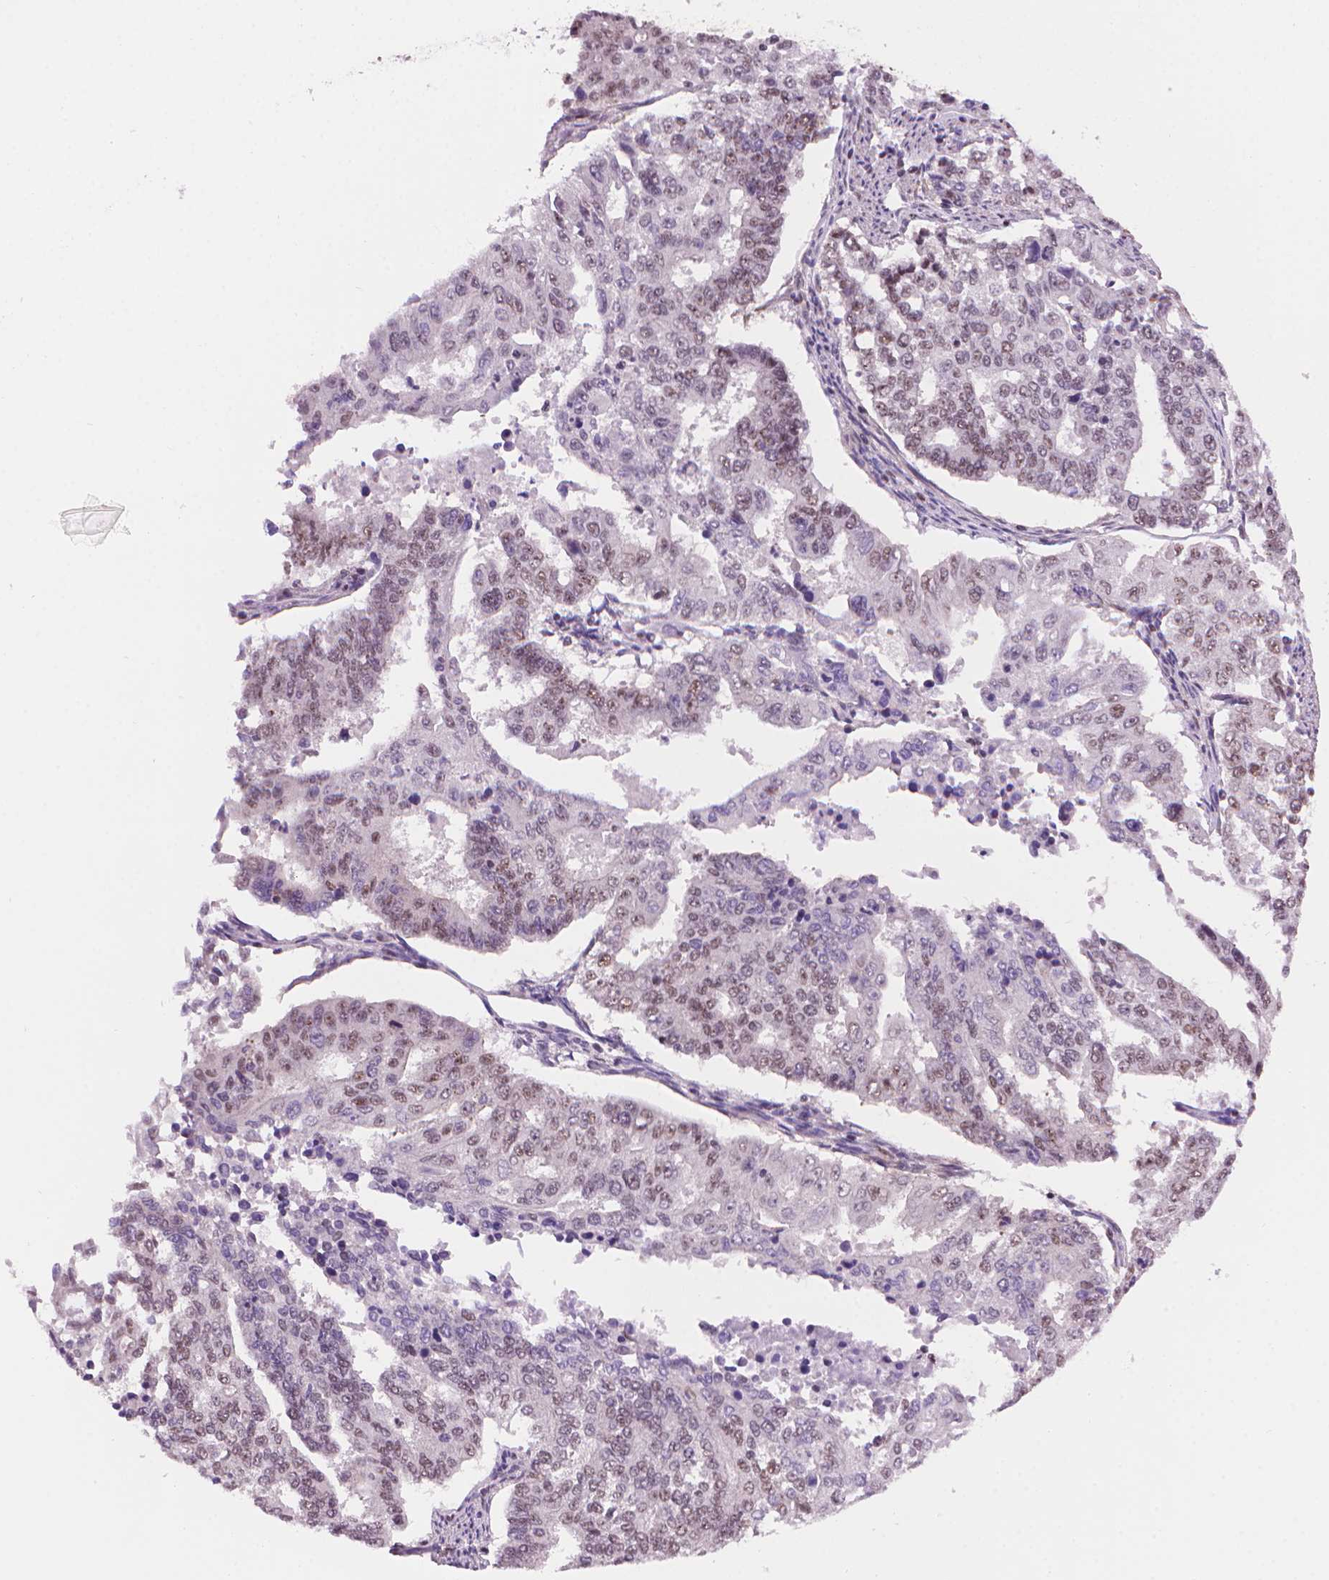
{"staining": {"intensity": "weak", "quantity": "<25%", "location": "nuclear"}, "tissue": "endometrial cancer", "cell_type": "Tumor cells", "image_type": "cancer", "snomed": [{"axis": "morphology", "description": "Adenocarcinoma, NOS"}, {"axis": "topography", "description": "Uterus"}], "caption": "A histopathology image of adenocarcinoma (endometrial) stained for a protein displays no brown staining in tumor cells. (Stains: DAB immunohistochemistry (IHC) with hematoxylin counter stain, Microscopy: brightfield microscopy at high magnification).", "gene": "UBN1", "patient": {"sex": "female", "age": 59}}